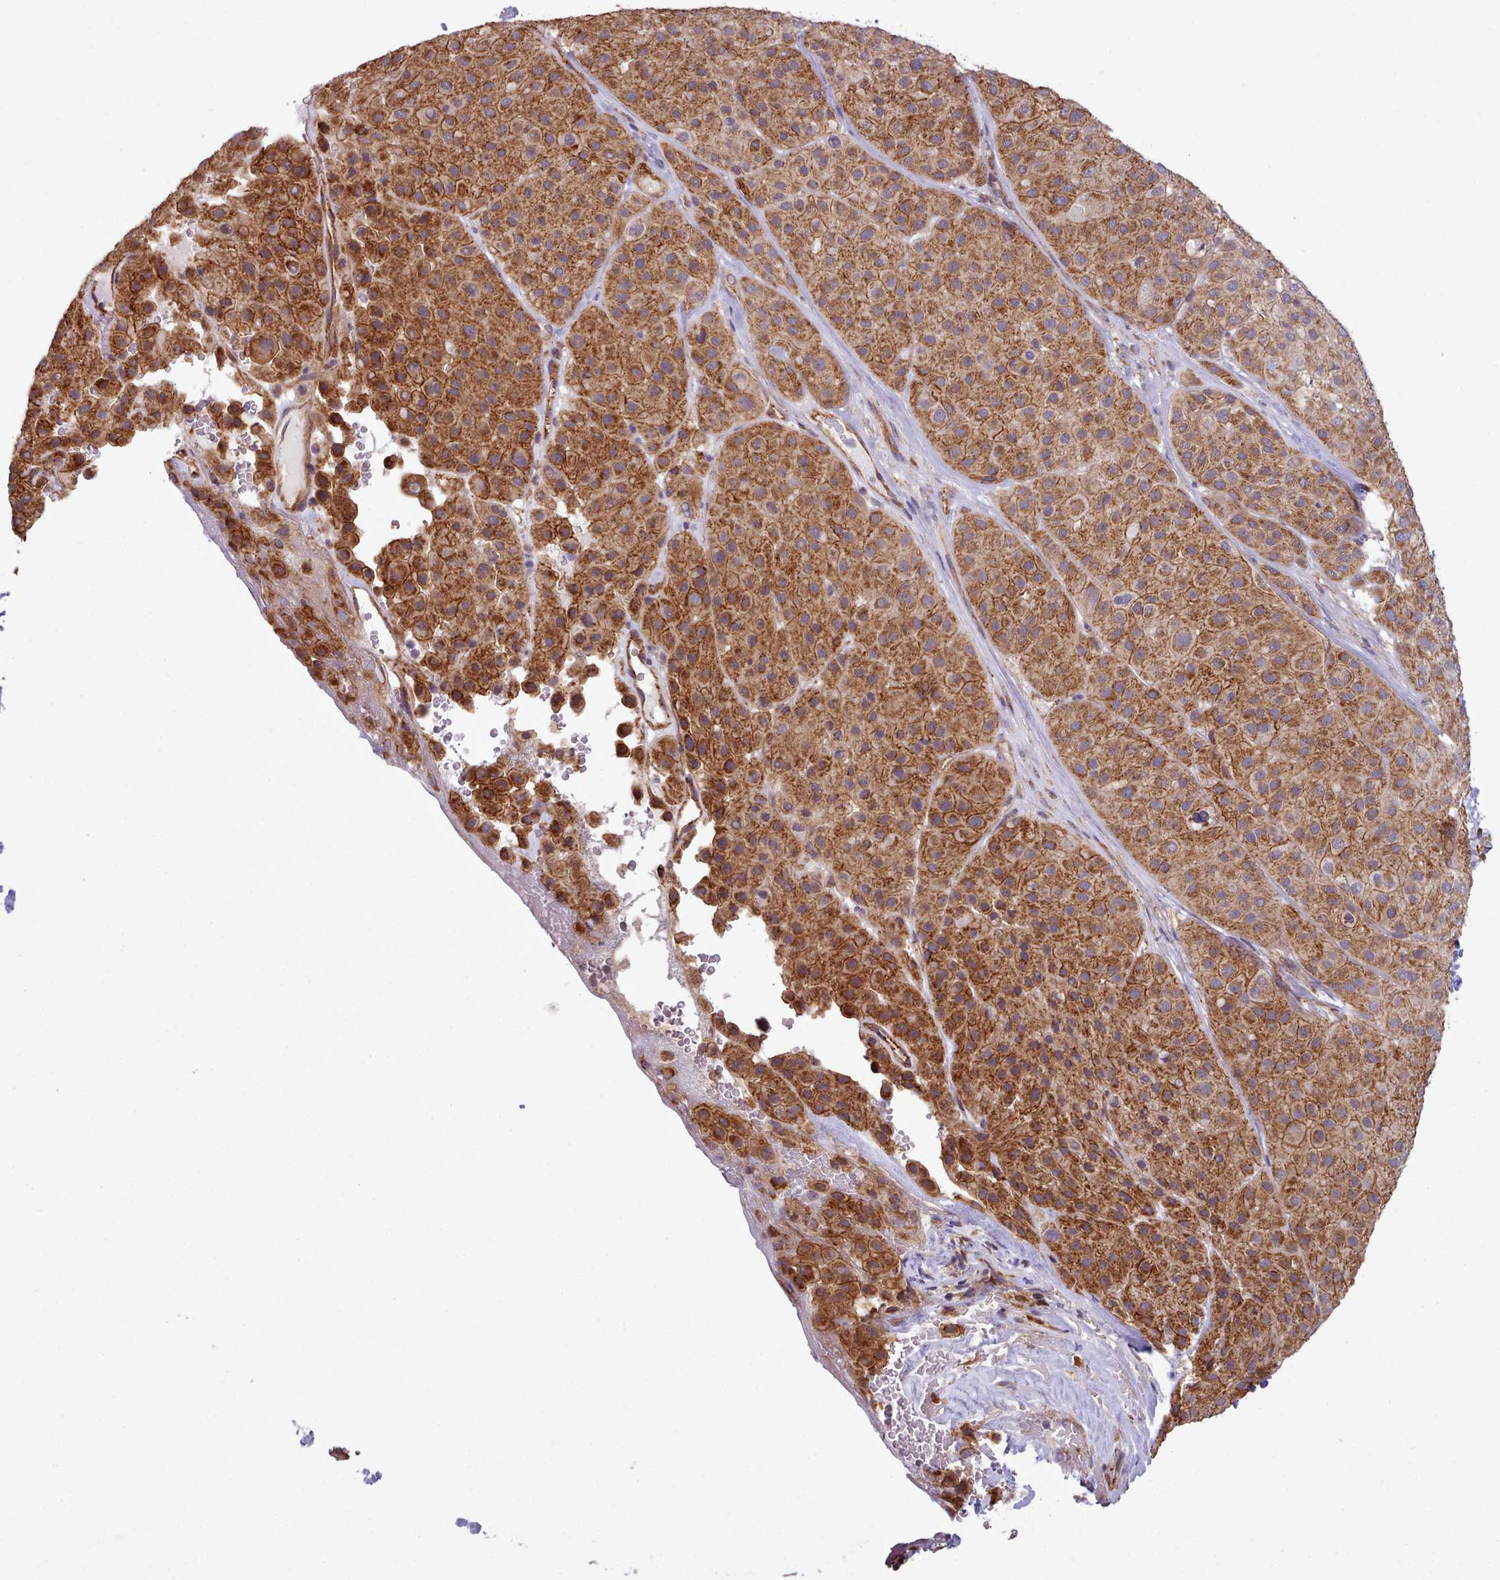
{"staining": {"intensity": "strong", "quantity": ">75%", "location": "cytoplasmic/membranous"}, "tissue": "melanoma", "cell_type": "Tumor cells", "image_type": "cancer", "snomed": [{"axis": "morphology", "description": "Malignant melanoma, Metastatic site"}, {"axis": "topography", "description": "Smooth muscle"}], "caption": "Malignant melanoma (metastatic site) stained with a protein marker displays strong staining in tumor cells.", "gene": "MRPL46", "patient": {"sex": "male", "age": 41}}